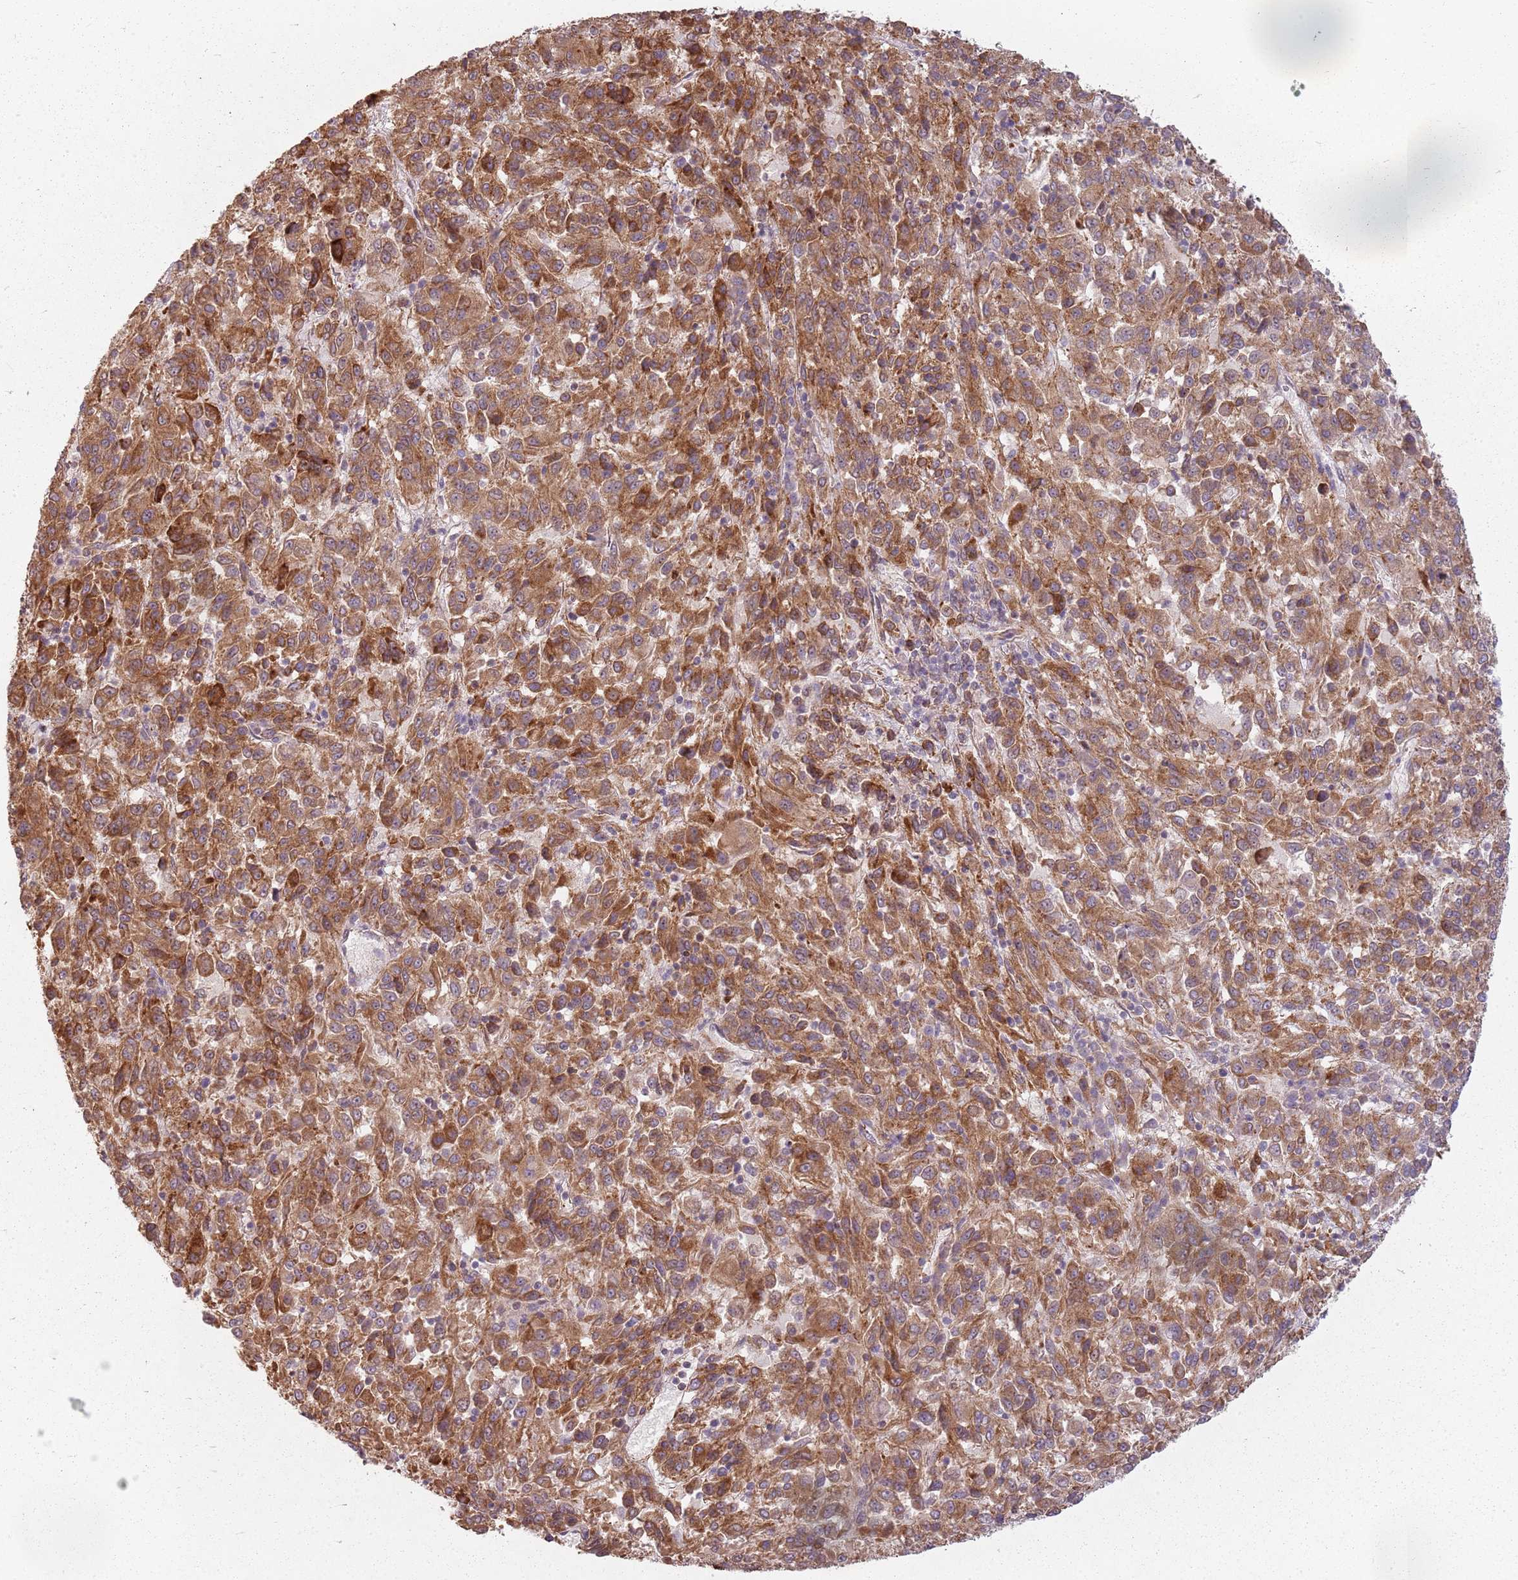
{"staining": {"intensity": "moderate", "quantity": ">75%", "location": "cytoplasmic/membranous"}, "tissue": "melanoma", "cell_type": "Tumor cells", "image_type": "cancer", "snomed": [{"axis": "morphology", "description": "Malignant melanoma, Metastatic site"}, {"axis": "topography", "description": "Lung"}], "caption": "This image shows immunohistochemistry (IHC) staining of human malignant melanoma (metastatic site), with medium moderate cytoplasmic/membranous staining in about >75% of tumor cells.", "gene": "PPP1R14C", "patient": {"sex": "male", "age": 64}}